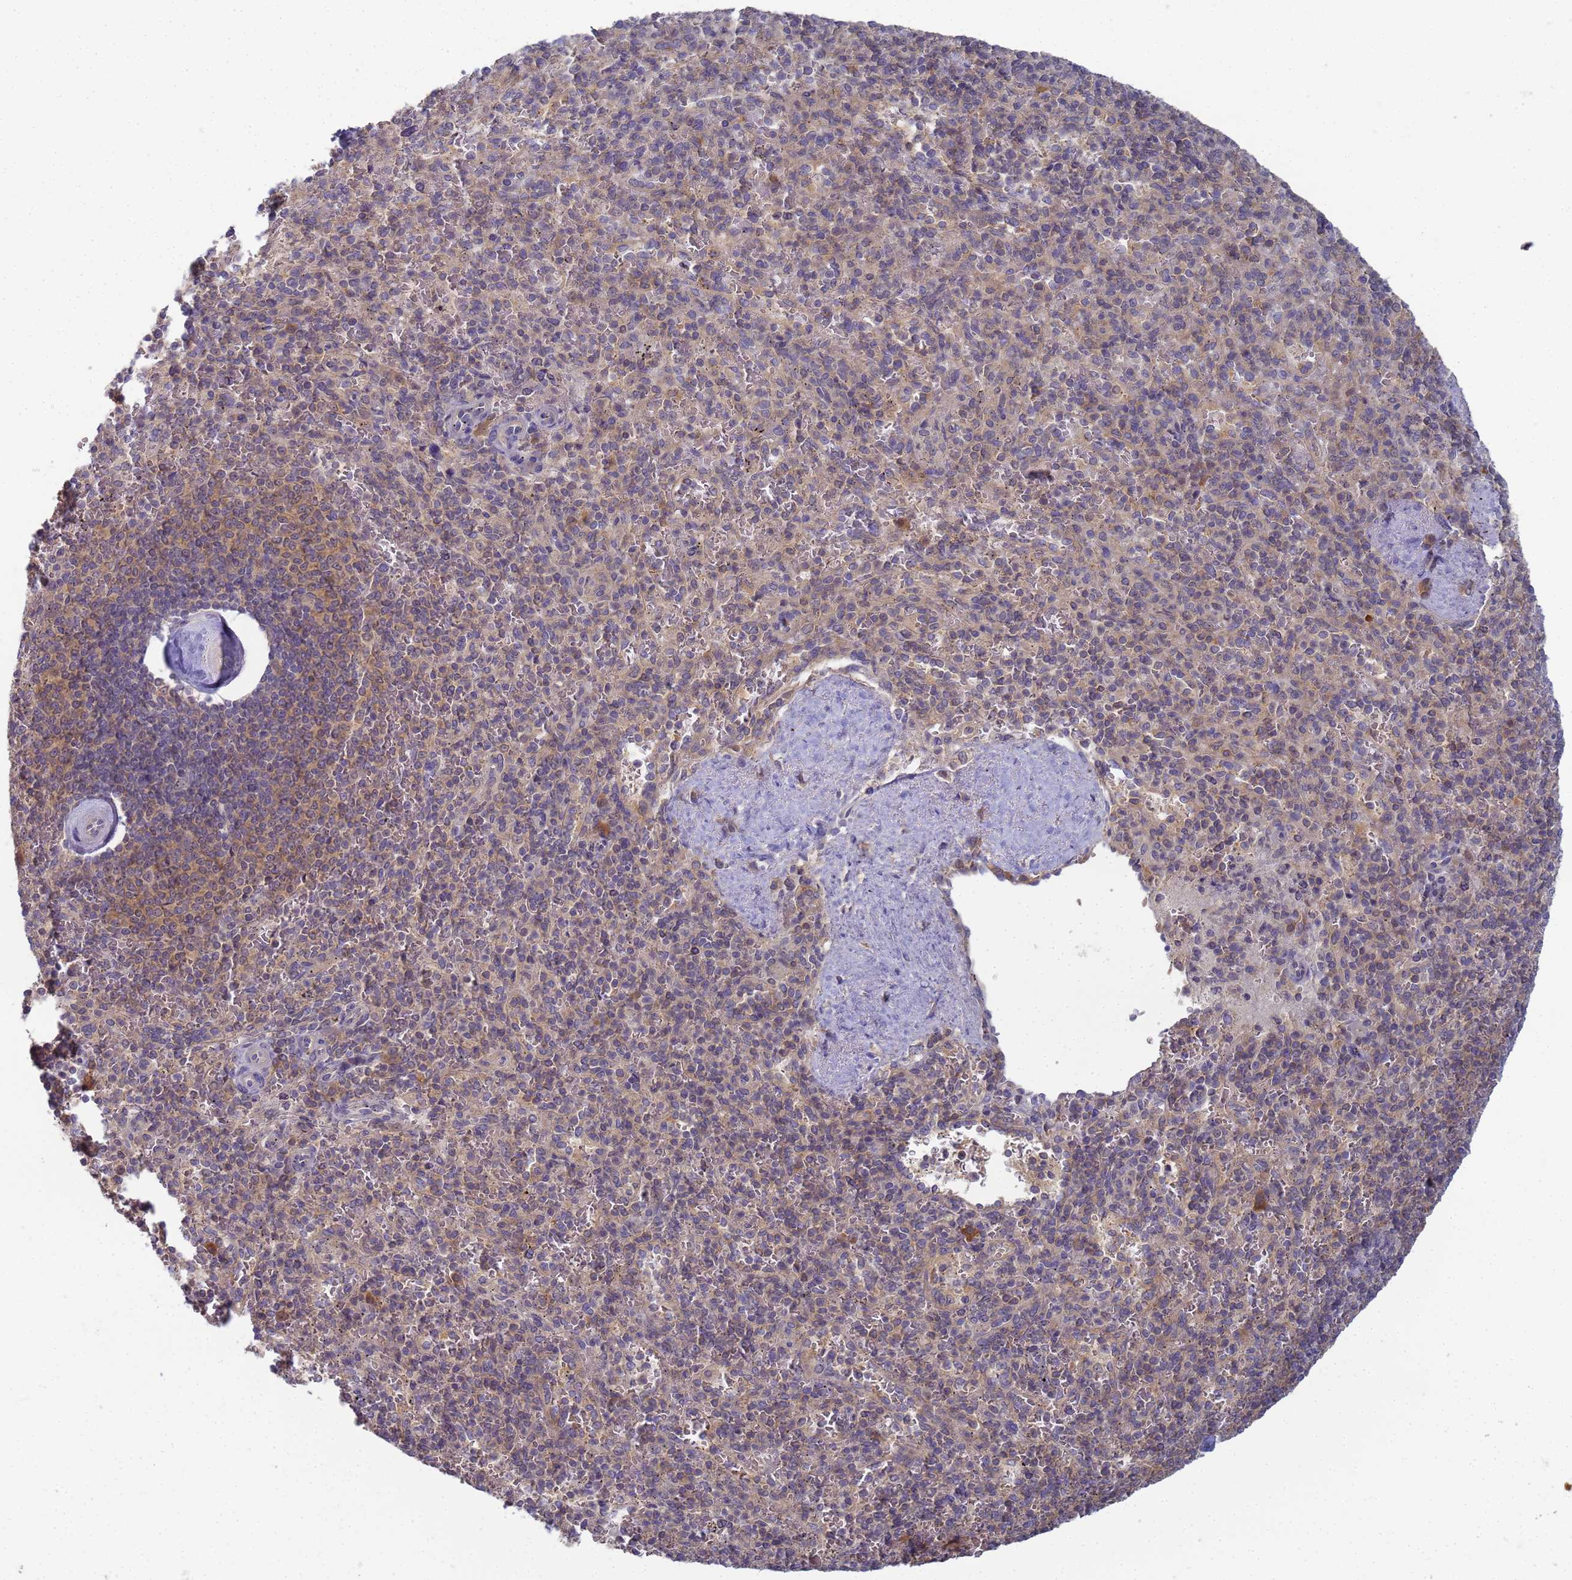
{"staining": {"intensity": "moderate", "quantity": "<25%", "location": "cytoplasmic/membranous"}, "tissue": "spleen", "cell_type": "Cells in red pulp", "image_type": "normal", "snomed": [{"axis": "morphology", "description": "Normal tissue, NOS"}, {"axis": "topography", "description": "Spleen"}], "caption": "A photomicrograph of human spleen stained for a protein shows moderate cytoplasmic/membranous brown staining in cells in red pulp. Nuclei are stained in blue.", "gene": "SHARPIN", "patient": {"sex": "male", "age": 82}}